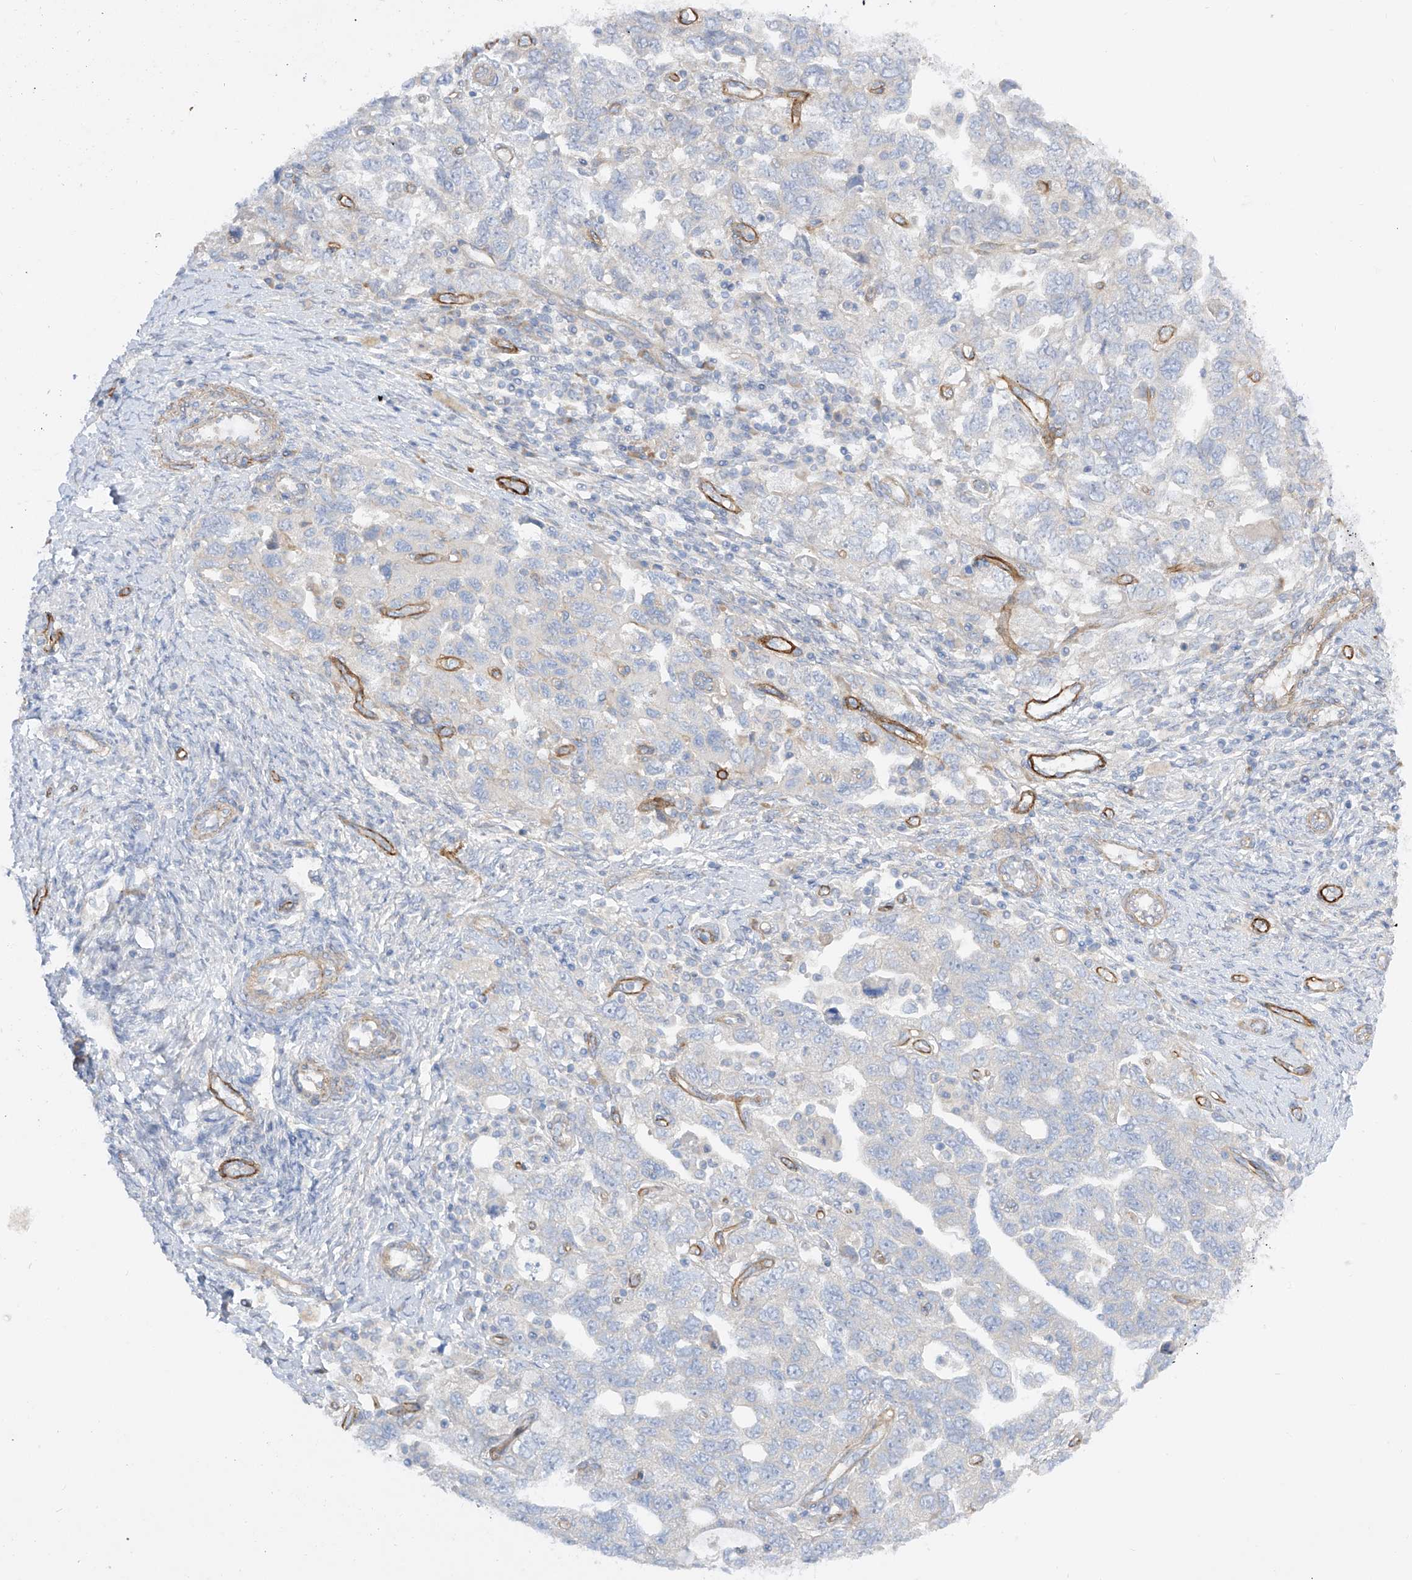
{"staining": {"intensity": "negative", "quantity": "none", "location": "none"}, "tissue": "ovarian cancer", "cell_type": "Tumor cells", "image_type": "cancer", "snomed": [{"axis": "morphology", "description": "Carcinoma, NOS"}, {"axis": "morphology", "description": "Cystadenocarcinoma, serous, NOS"}, {"axis": "topography", "description": "Ovary"}], "caption": "This micrograph is of ovarian carcinoma stained with IHC to label a protein in brown with the nuclei are counter-stained blue. There is no expression in tumor cells. (DAB (3,3'-diaminobenzidine) immunohistochemistry with hematoxylin counter stain).", "gene": "LCA5", "patient": {"sex": "female", "age": 69}}